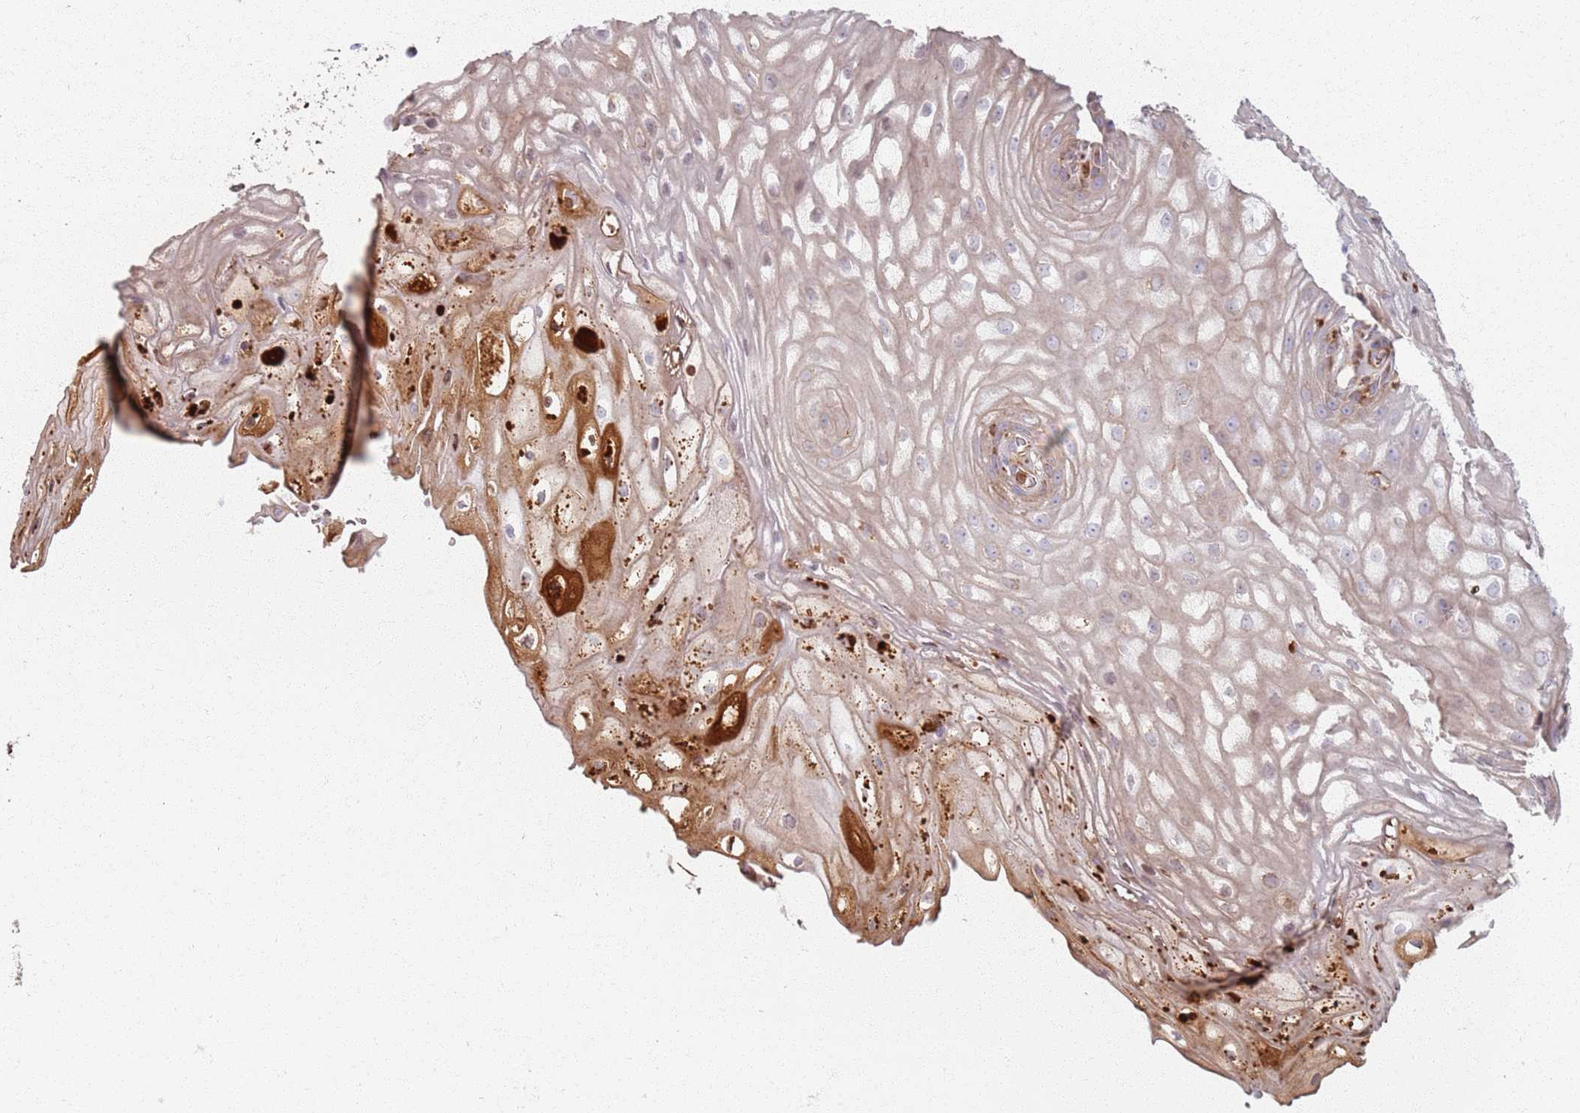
{"staining": {"intensity": "moderate", "quantity": "<25%", "location": "cytoplasmic/membranous"}, "tissue": "vagina", "cell_type": "Squamous epithelial cells", "image_type": "normal", "snomed": [{"axis": "morphology", "description": "Normal tissue, NOS"}, {"axis": "topography", "description": "Vagina"}], "caption": "Immunohistochemical staining of benign vagina shows moderate cytoplasmic/membranous protein positivity in approximately <25% of squamous epithelial cells.", "gene": "COLGALT1", "patient": {"sex": "female", "age": 60}}